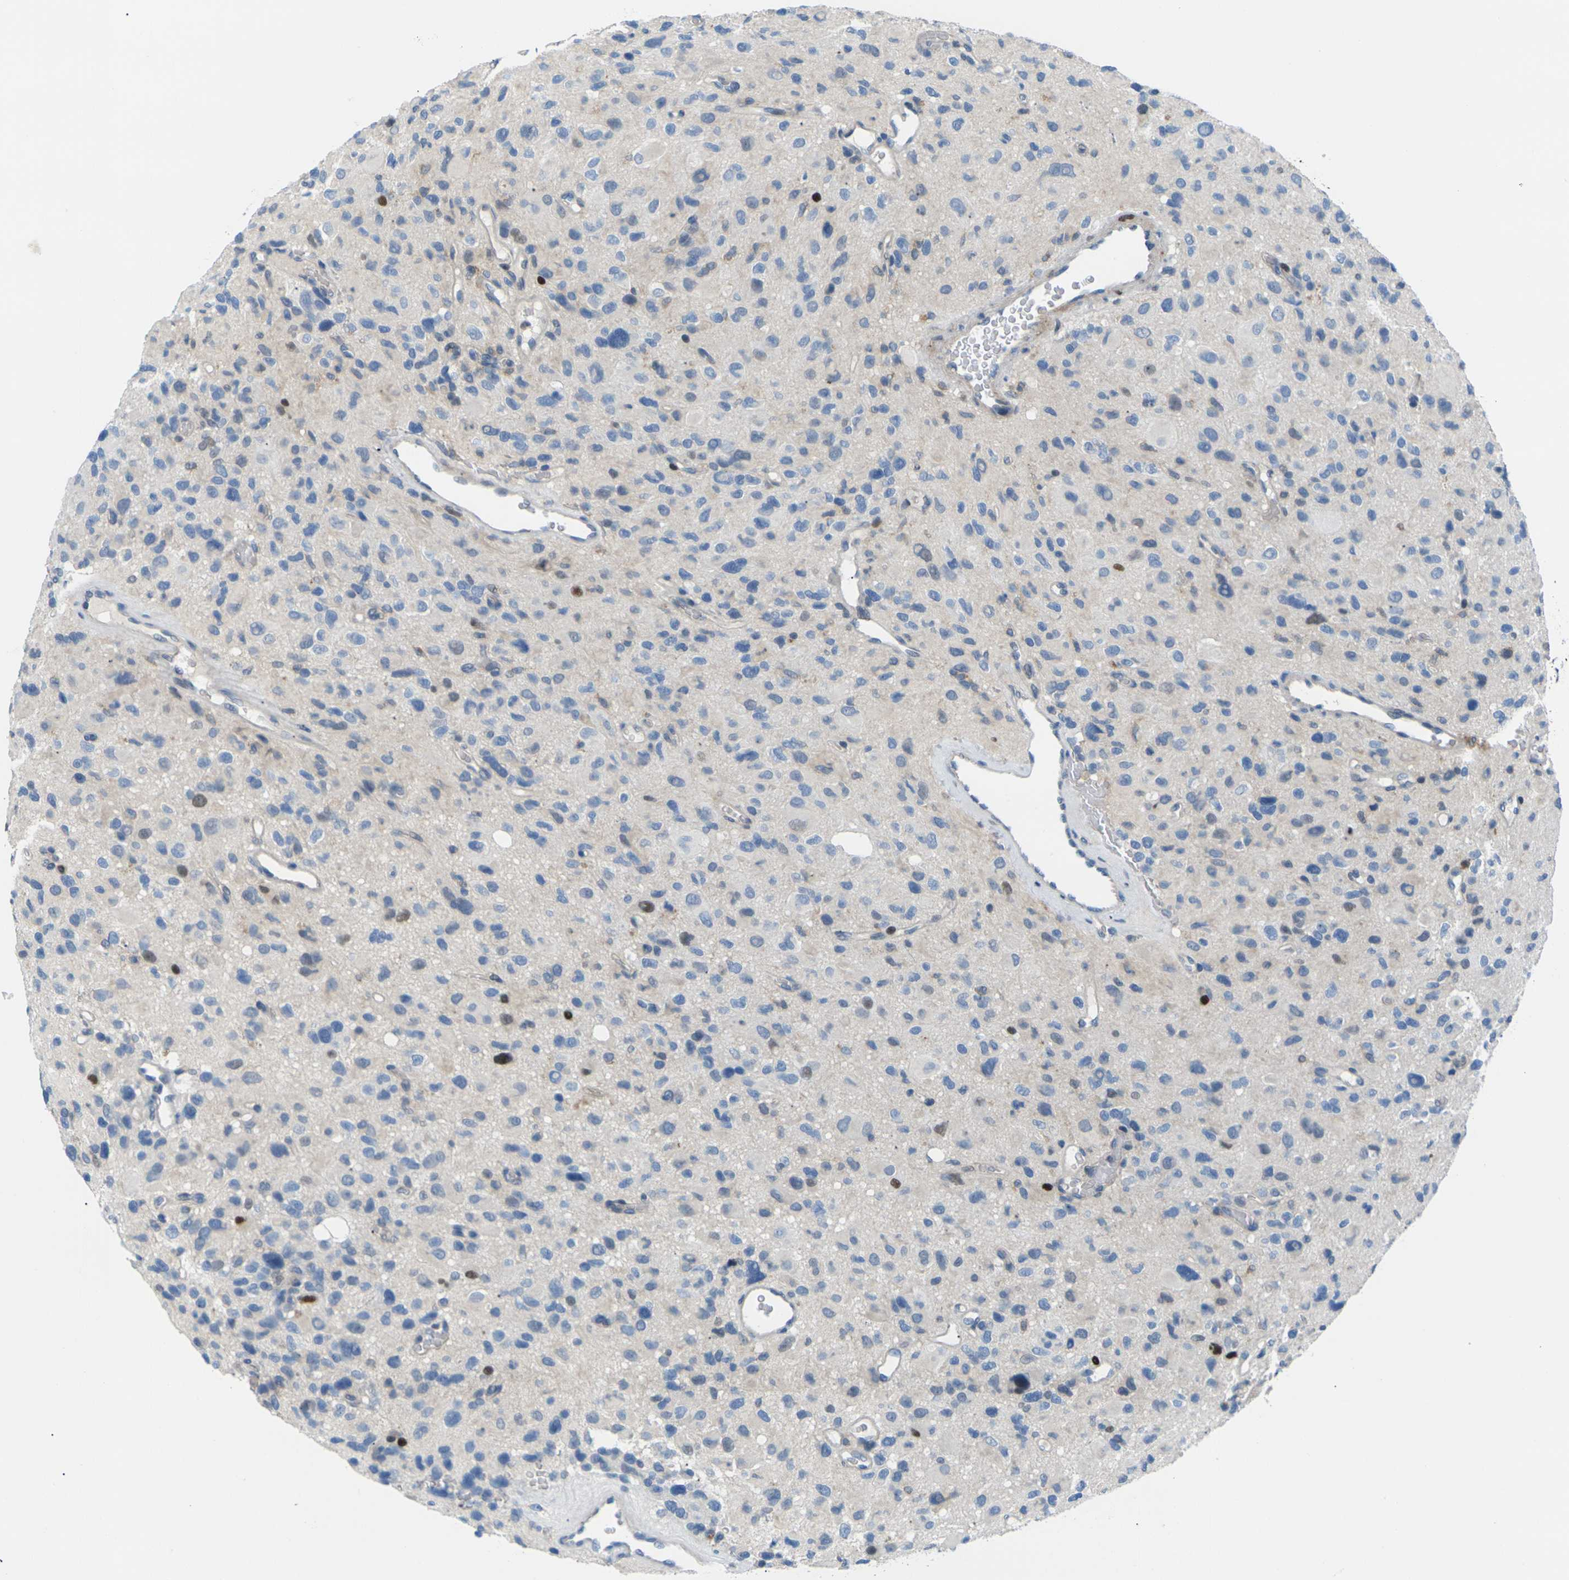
{"staining": {"intensity": "strong", "quantity": "<25%", "location": "nuclear"}, "tissue": "glioma", "cell_type": "Tumor cells", "image_type": "cancer", "snomed": [{"axis": "morphology", "description": "Glioma, malignant, High grade"}, {"axis": "topography", "description": "Brain"}], "caption": "High-power microscopy captured an immunohistochemistry (IHC) image of malignant glioma (high-grade), revealing strong nuclear expression in approximately <25% of tumor cells.", "gene": "RPS6KA3", "patient": {"sex": "male", "age": 48}}